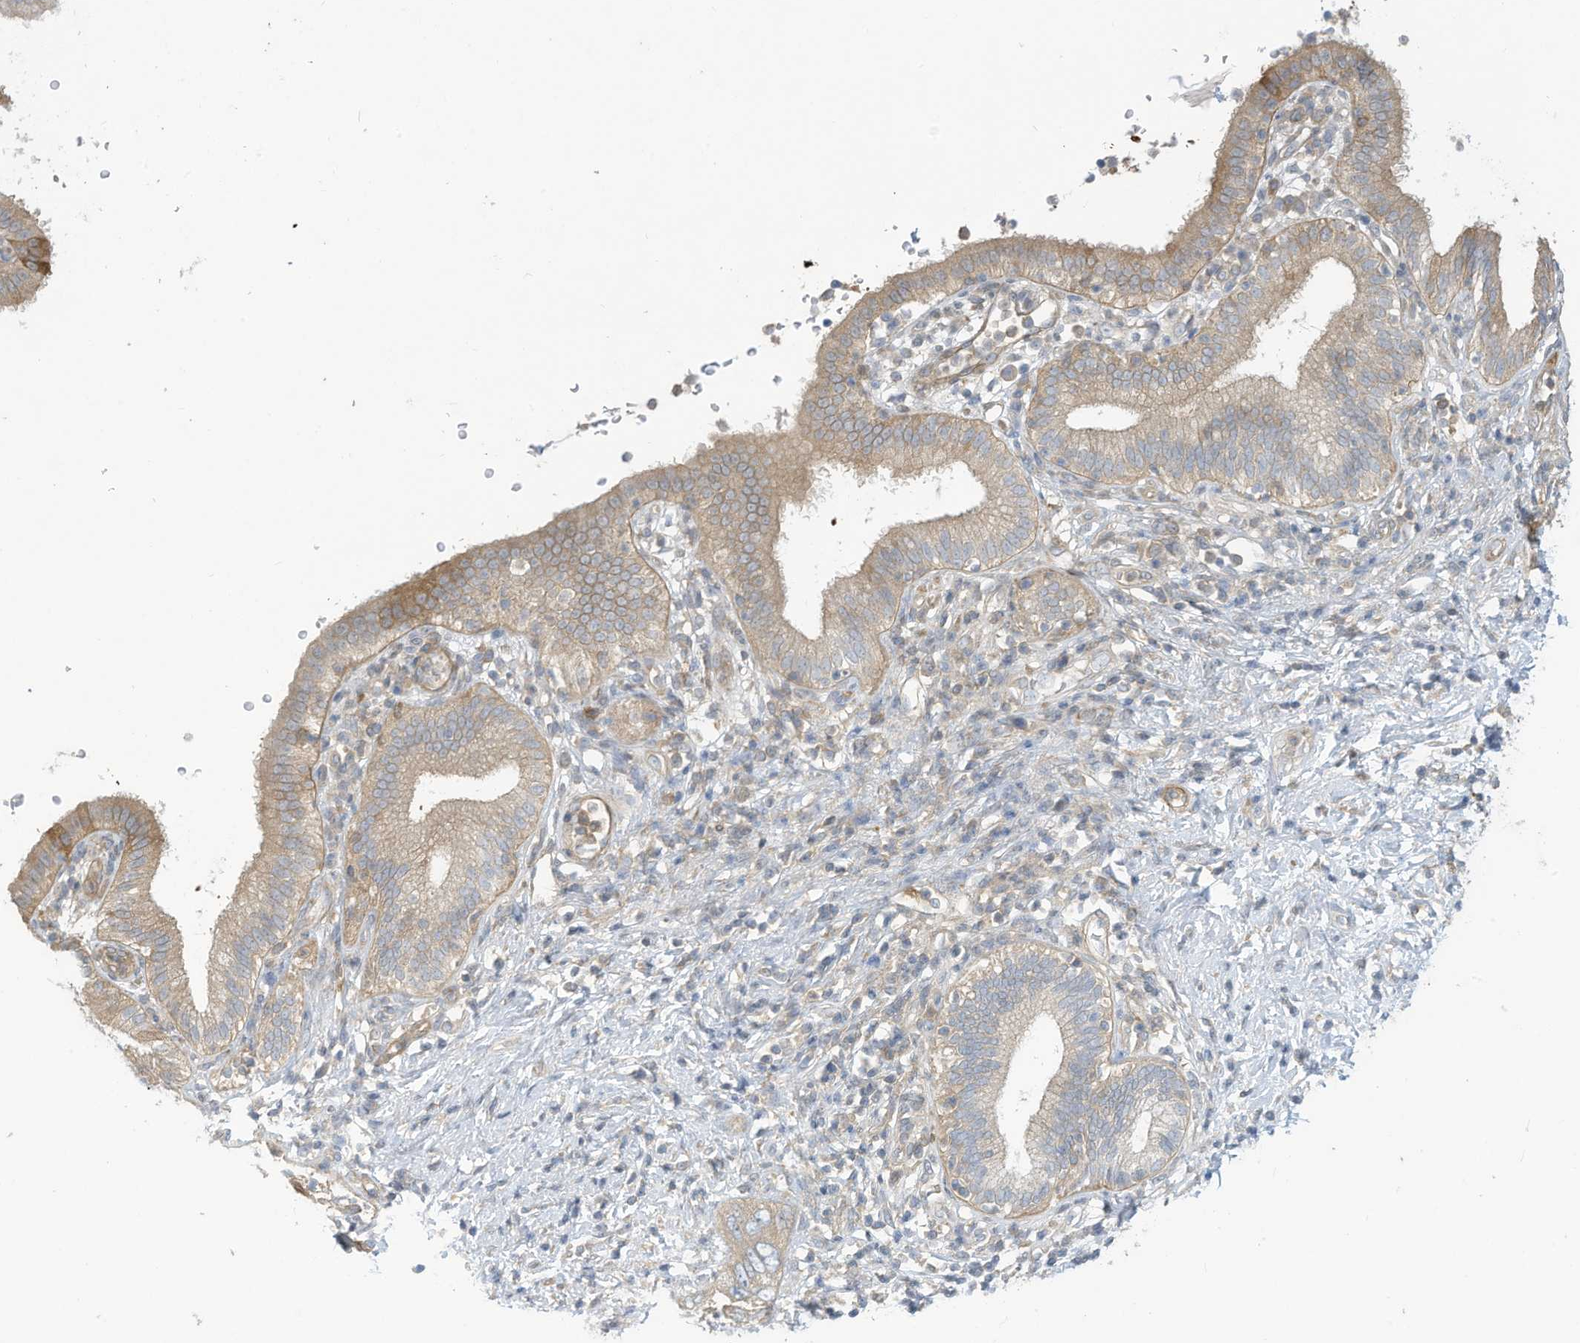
{"staining": {"intensity": "weak", "quantity": "25%-75%", "location": "cytoplasmic/membranous"}, "tissue": "pancreatic cancer", "cell_type": "Tumor cells", "image_type": "cancer", "snomed": [{"axis": "morphology", "description": "Adenocarcinoma, NOS"}, {"axis": "topography", "description": "Pancreas"}], "caption": "Adenocarcinoma (pancreatic) tissue displays weak cytoplasmic/membranous expression in approximately 25%-75% of tumor cells", "gene": "ADI1", "patient": {"sex": "female", "age": 73}}